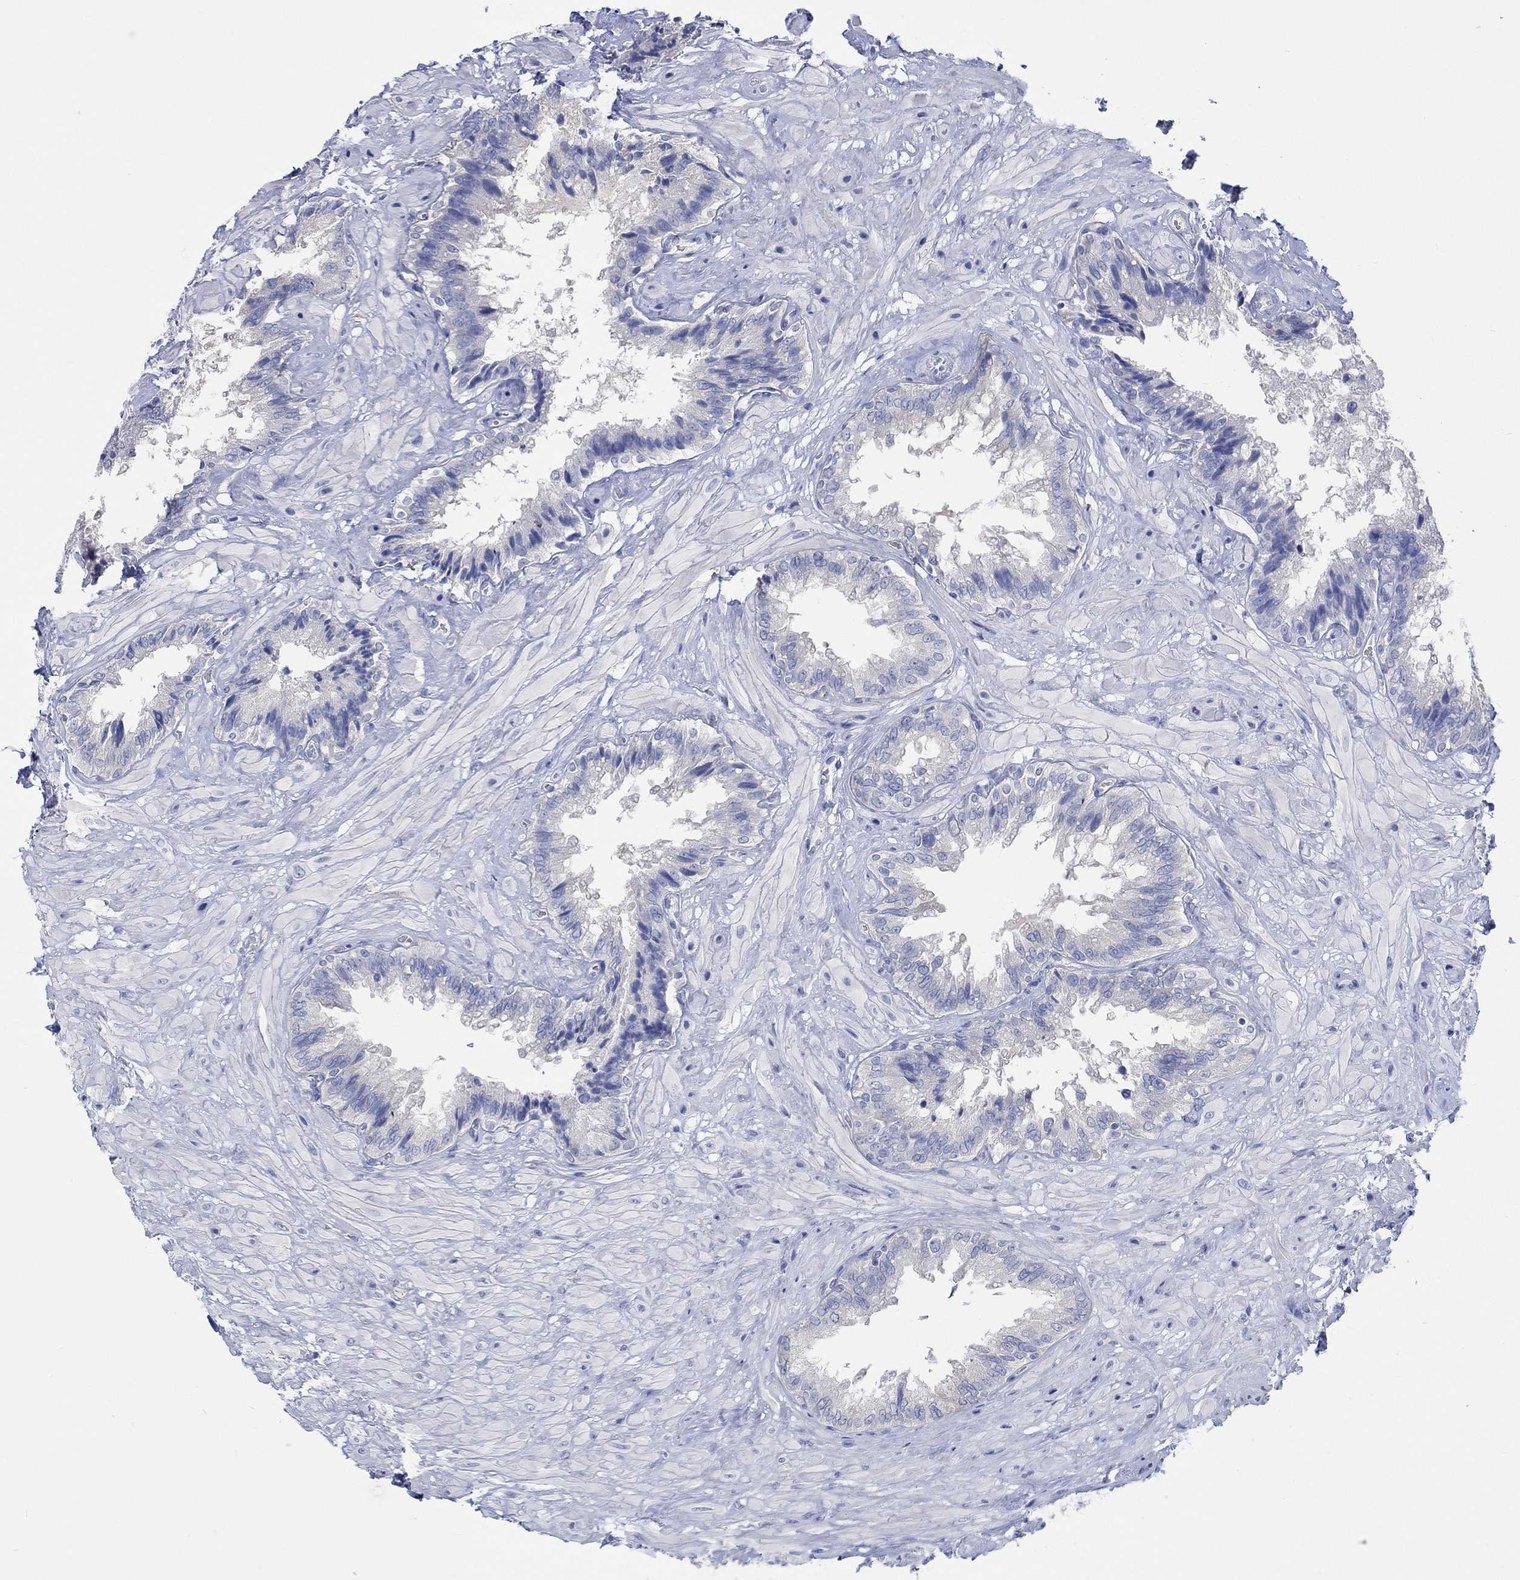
{"staining": {"intensity": "negative", "quantity": "none", "location": "none"}, "tissue": "seminal vesicle", "cell_type": "Glandular cells", "image_type": "normal", "snomed": [{"axis": "morphology", "description": "Normal tissue, NOS"}, {"axis": "topography", "description": "Seminal veicle"}], "caption": "High magnification brightfield microscopy of benign seminal vesicle stained with DAB (brown) and counterstained with hematoxylin (blue): glandular cells show no significant staining. Nuclei are stained in blue.", "gene": "KCNA1", "patient": {"sex": "male", "age": 67}}